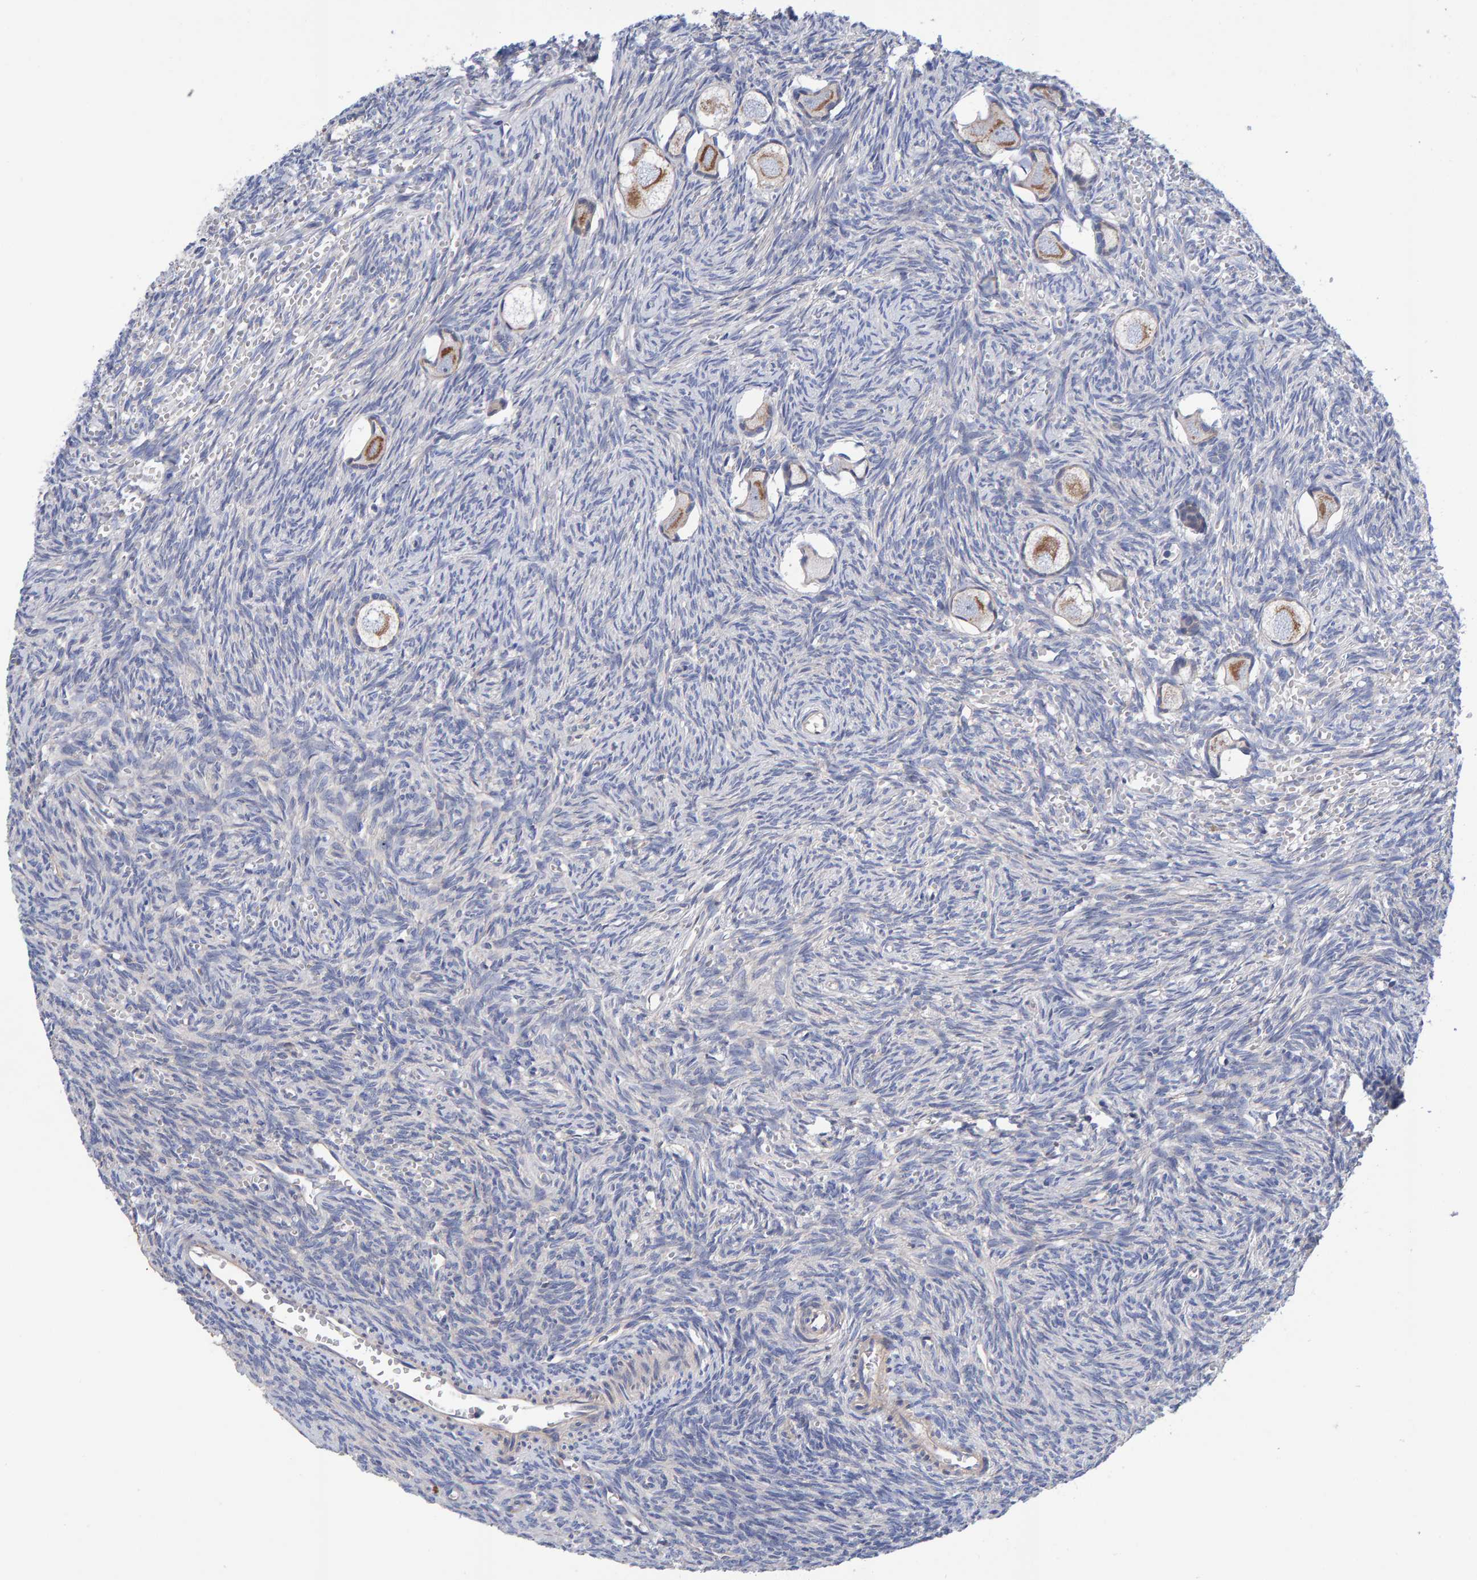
{"staining": {"intensity": "moderate", "quantity": "25%-75%", "location": "cytoplasmic/membranous"}, "tissue": "ovary", "cell_type": "Follicle cells", "image_type": "normal", "snomed": [{"axis": "morphology", "description": "Normal tissue, NOS"}, {"axis": "topography", "description": "Ovary"}], "caption": "Moderate cytoplasmic/membranous staining for a protein is appreciated in approximately 25%-75% of follicle cells of unremarkable ovary using IHC.", "gene": "EFR3A", "patient": {"sex": "female", "age": 27}}